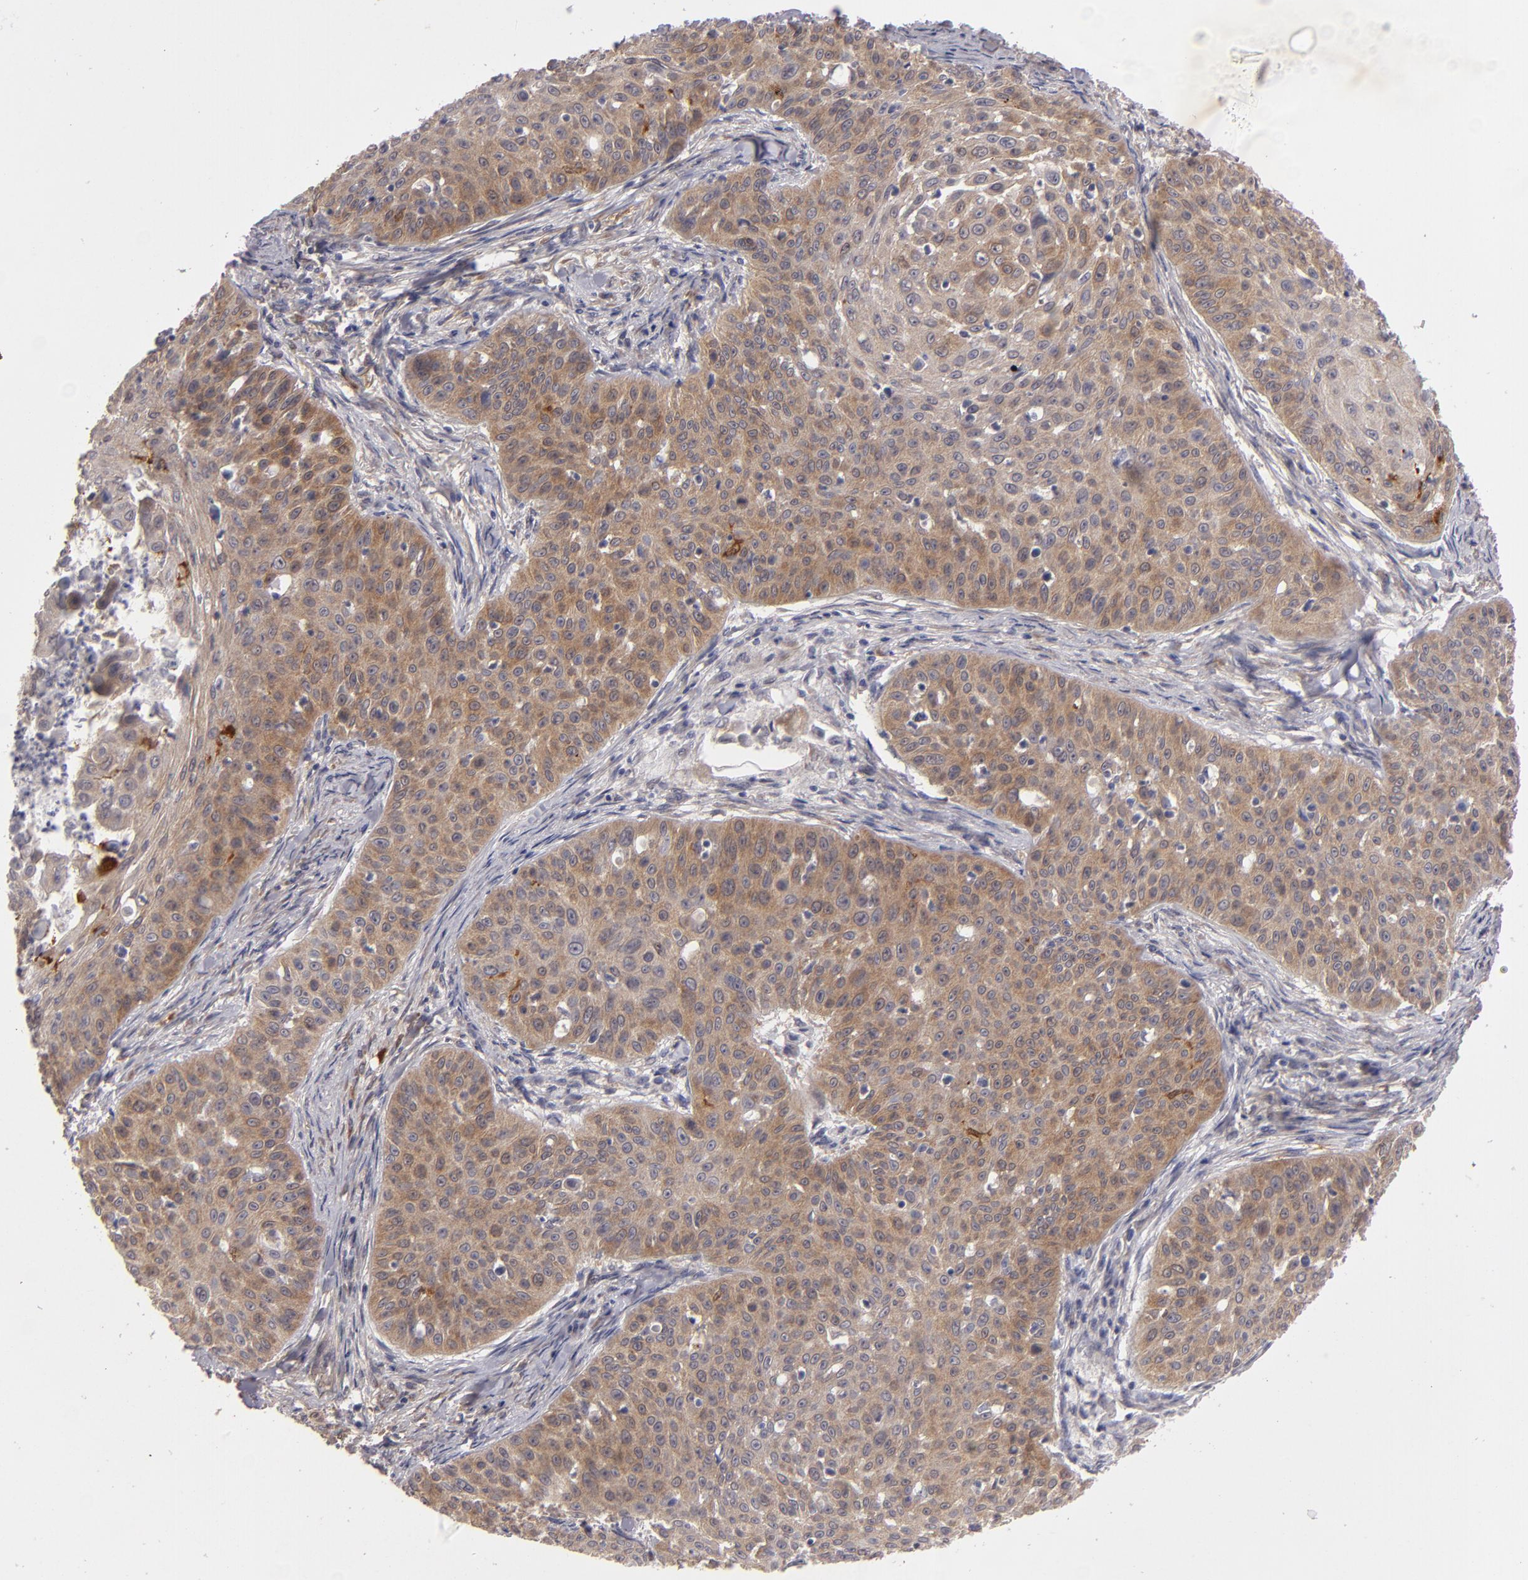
{"staining": {"intensity": "moderate", "quantity": ">75%", "location": "cytoplasmic/membranous"}, "tissue": "skin cancer", "cell_type": "Tumor cells", "image_type": "cancer", "snomed": [{"axis": "morphology", "description": "Squamous cell carcinoma, NOS"}, {"axis": "topography", "description": "Skin"}], "caption": "IHC staining of skin squamous cell carcinoma, which reveals medium levels of moderate cytoplasmic/membranous staining in about >75% of tumor cells indicating moderate cytoplasmic/membranous protein positivity. The staining was performed using DAB (3,3'-diaminobenzidine) (brown) for protein detection and nuclei were counterstained in hematoxylin (blue).", "gene": "SH2D4A", "patient": {"sex": "male", "age": 82}}